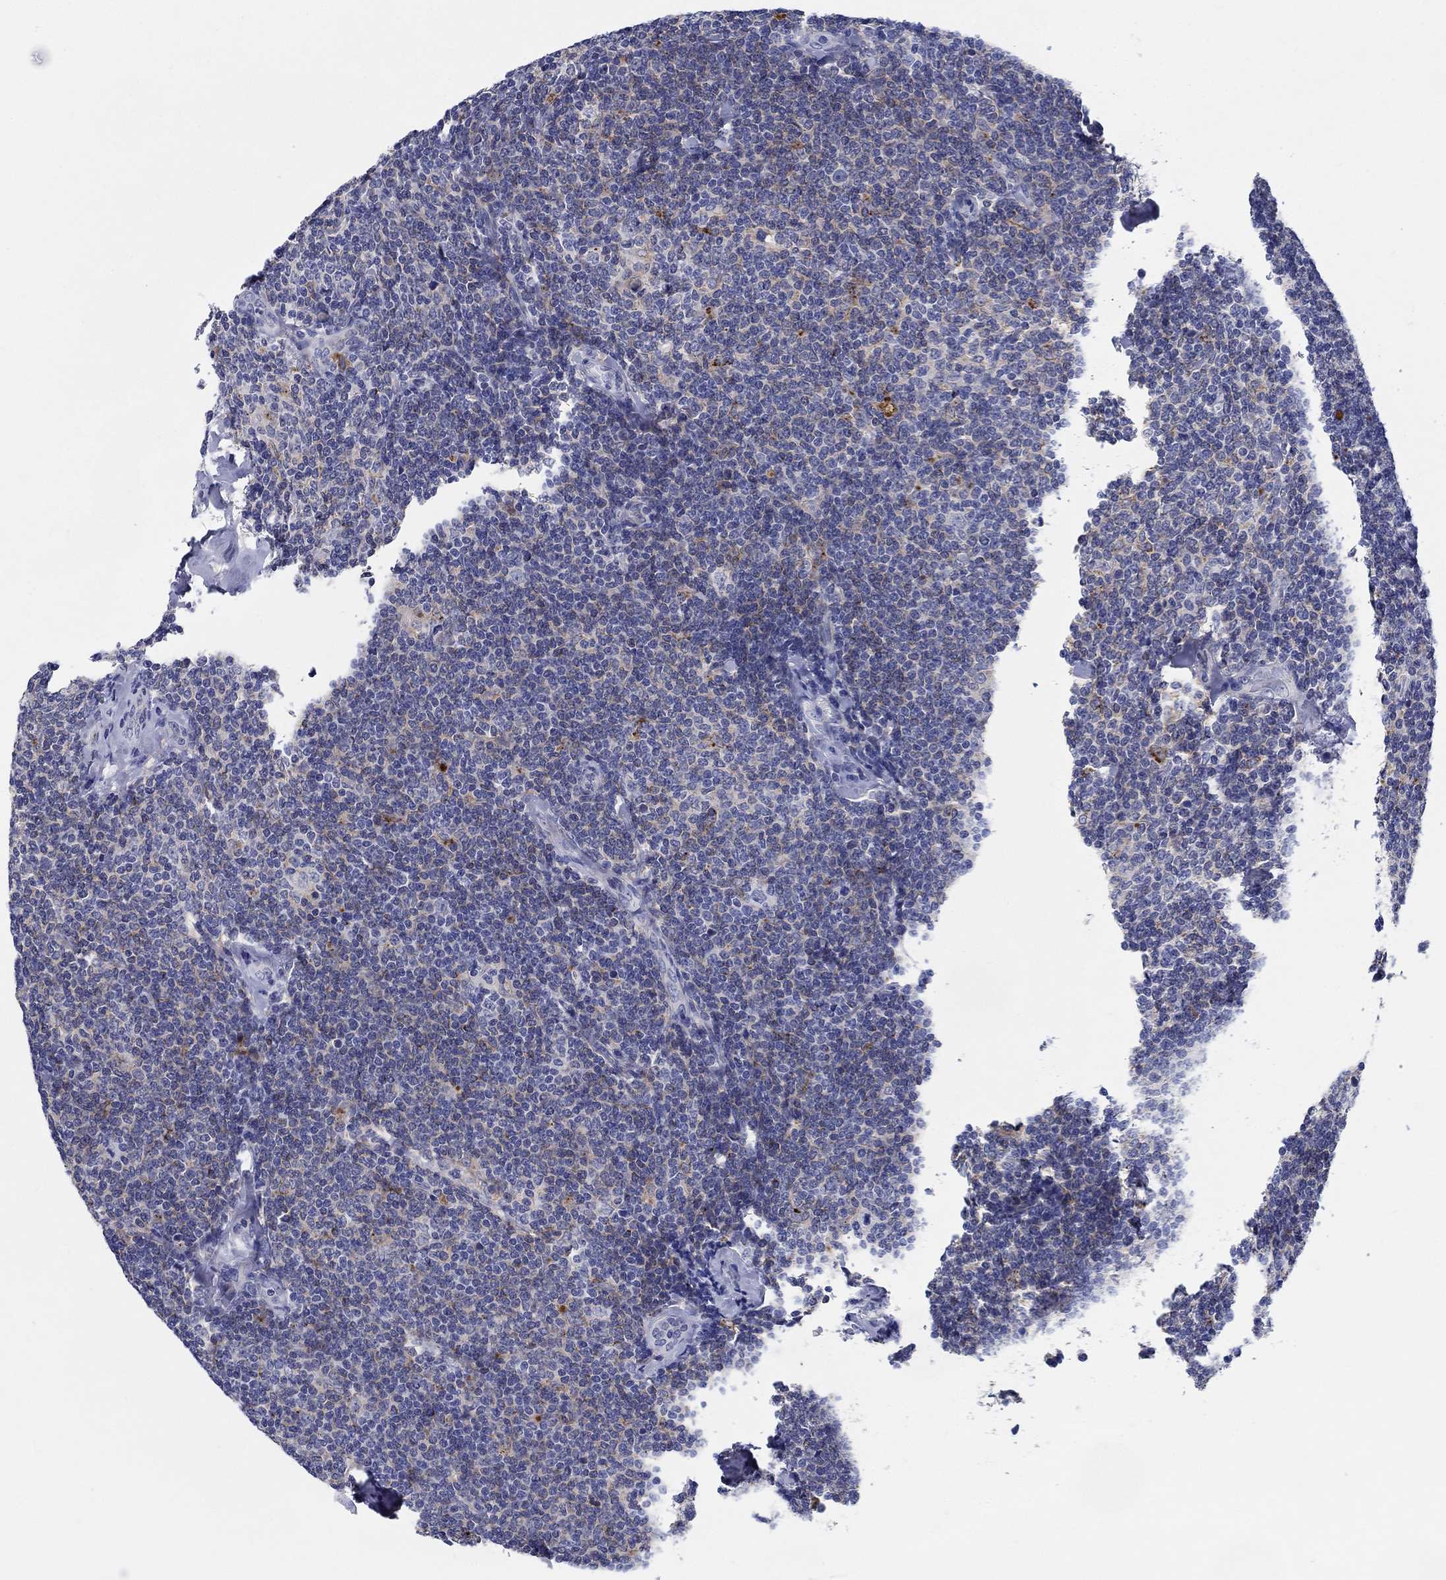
{"staining": {"intensity": "negative", "quantity": "none", "location": "none"}, "tissue": "lymphoma", "cell_type": "Tumor cells", "image_type": "cancer", "snomed": [{"axis": "morphology", "description": "Malignant lymphoma, non-Hodgkin's type, Low grade"}, {"axis": "topography", "description": "Lymph node"}], "caption": "Histopathology image shows no significant protein positivity in tumor cells of lymphoma.", "gene": "RAP1GAP", "patient": {"sex": "female", "age": 56}}